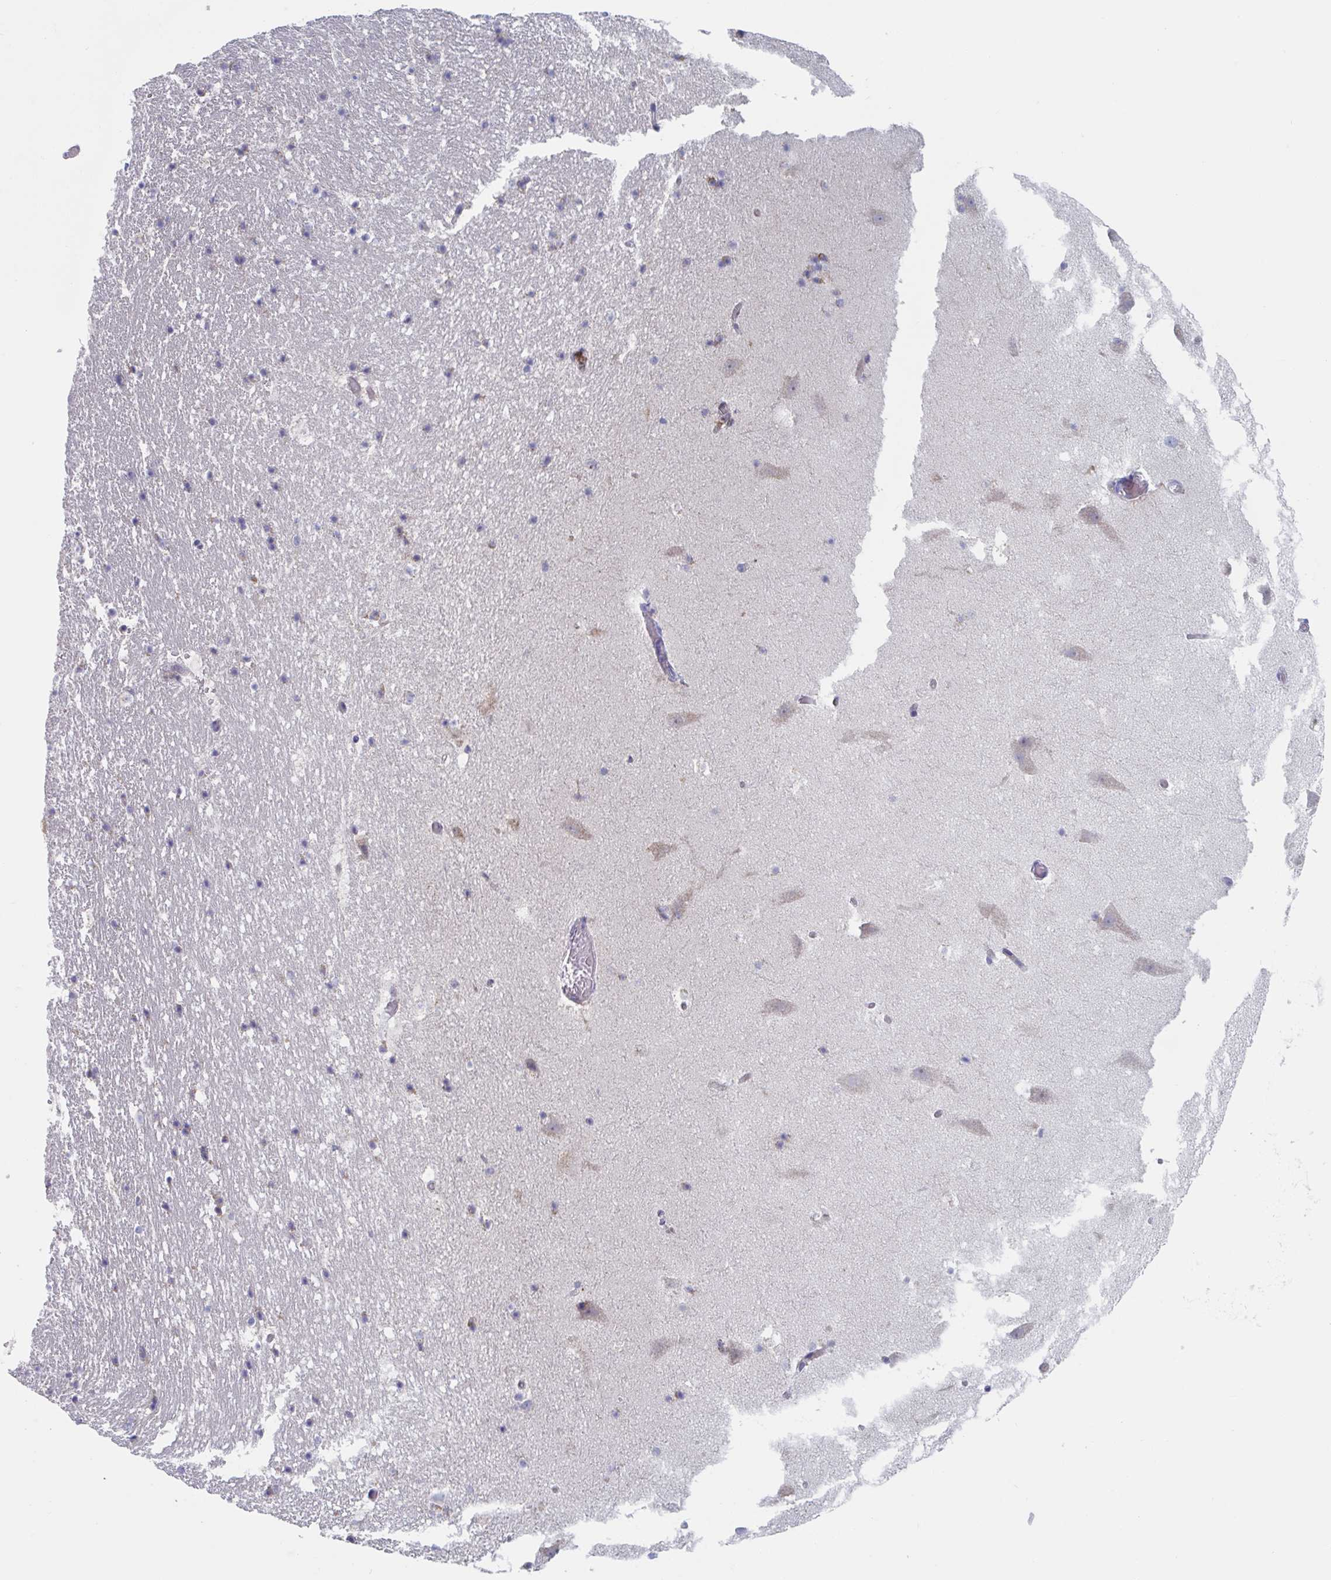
{"staining": {"intensity": "weak", "quantity": "<25%", "location": "cytoplasmic/membranous"}, "tissue": "hippocampus", "cell_type": "Glial cells", "image_type": "normal", "snomed": [{"axis": "morphology", "description": "Normal tissue, NOS"}, {"axis": "topography", "description": "Hippocampus"}], "caption": "The immunohistochemistry (IHC) image has no significant expression in glial cells of hippocampus.", "gene": "MRPL53", "patient": {"sex": "female", "age": 42}}